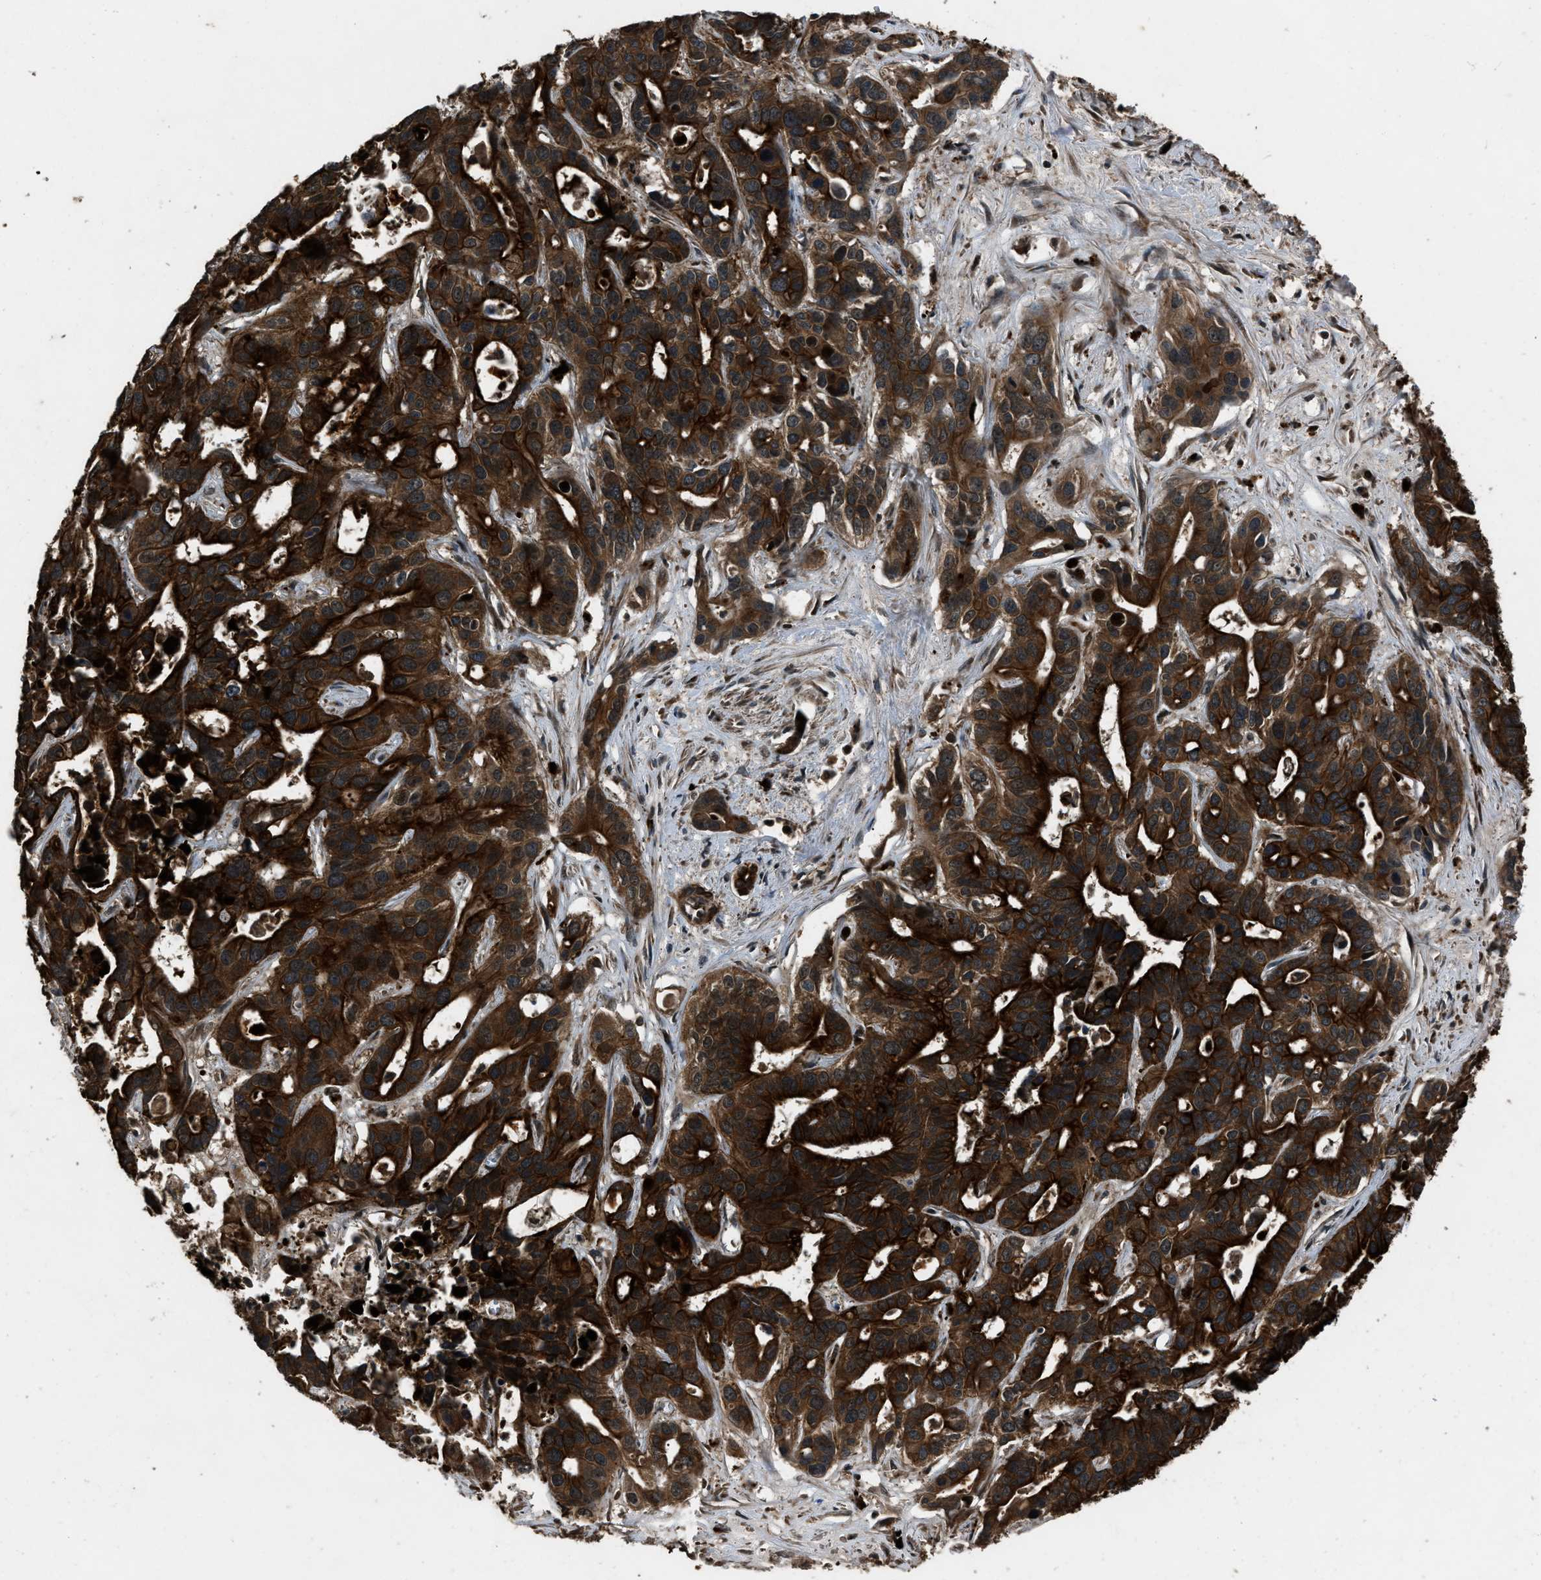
{"staining": {"intensity": "strong", "quantity": ">75%", "location": "cytoplasmic/membranous"}, "tissue": "liver cancer", "cell_type": "Tumor cells", "image_type": "cancer", "snomed": [{"axis": "morphology", "description": "Cholangiocarcinoma"}, {"axis": "topography", "description": "Liver"}], "caption": "Immunohistochemical staining of liver cancer (cholangiocarcinoma) demonstrates high levels of strong cytoplasmic/membranous protein expression in about >75% of tumor cells.", "gene": "IRAK4", "patient": {"sex": "female", "age": 65}}